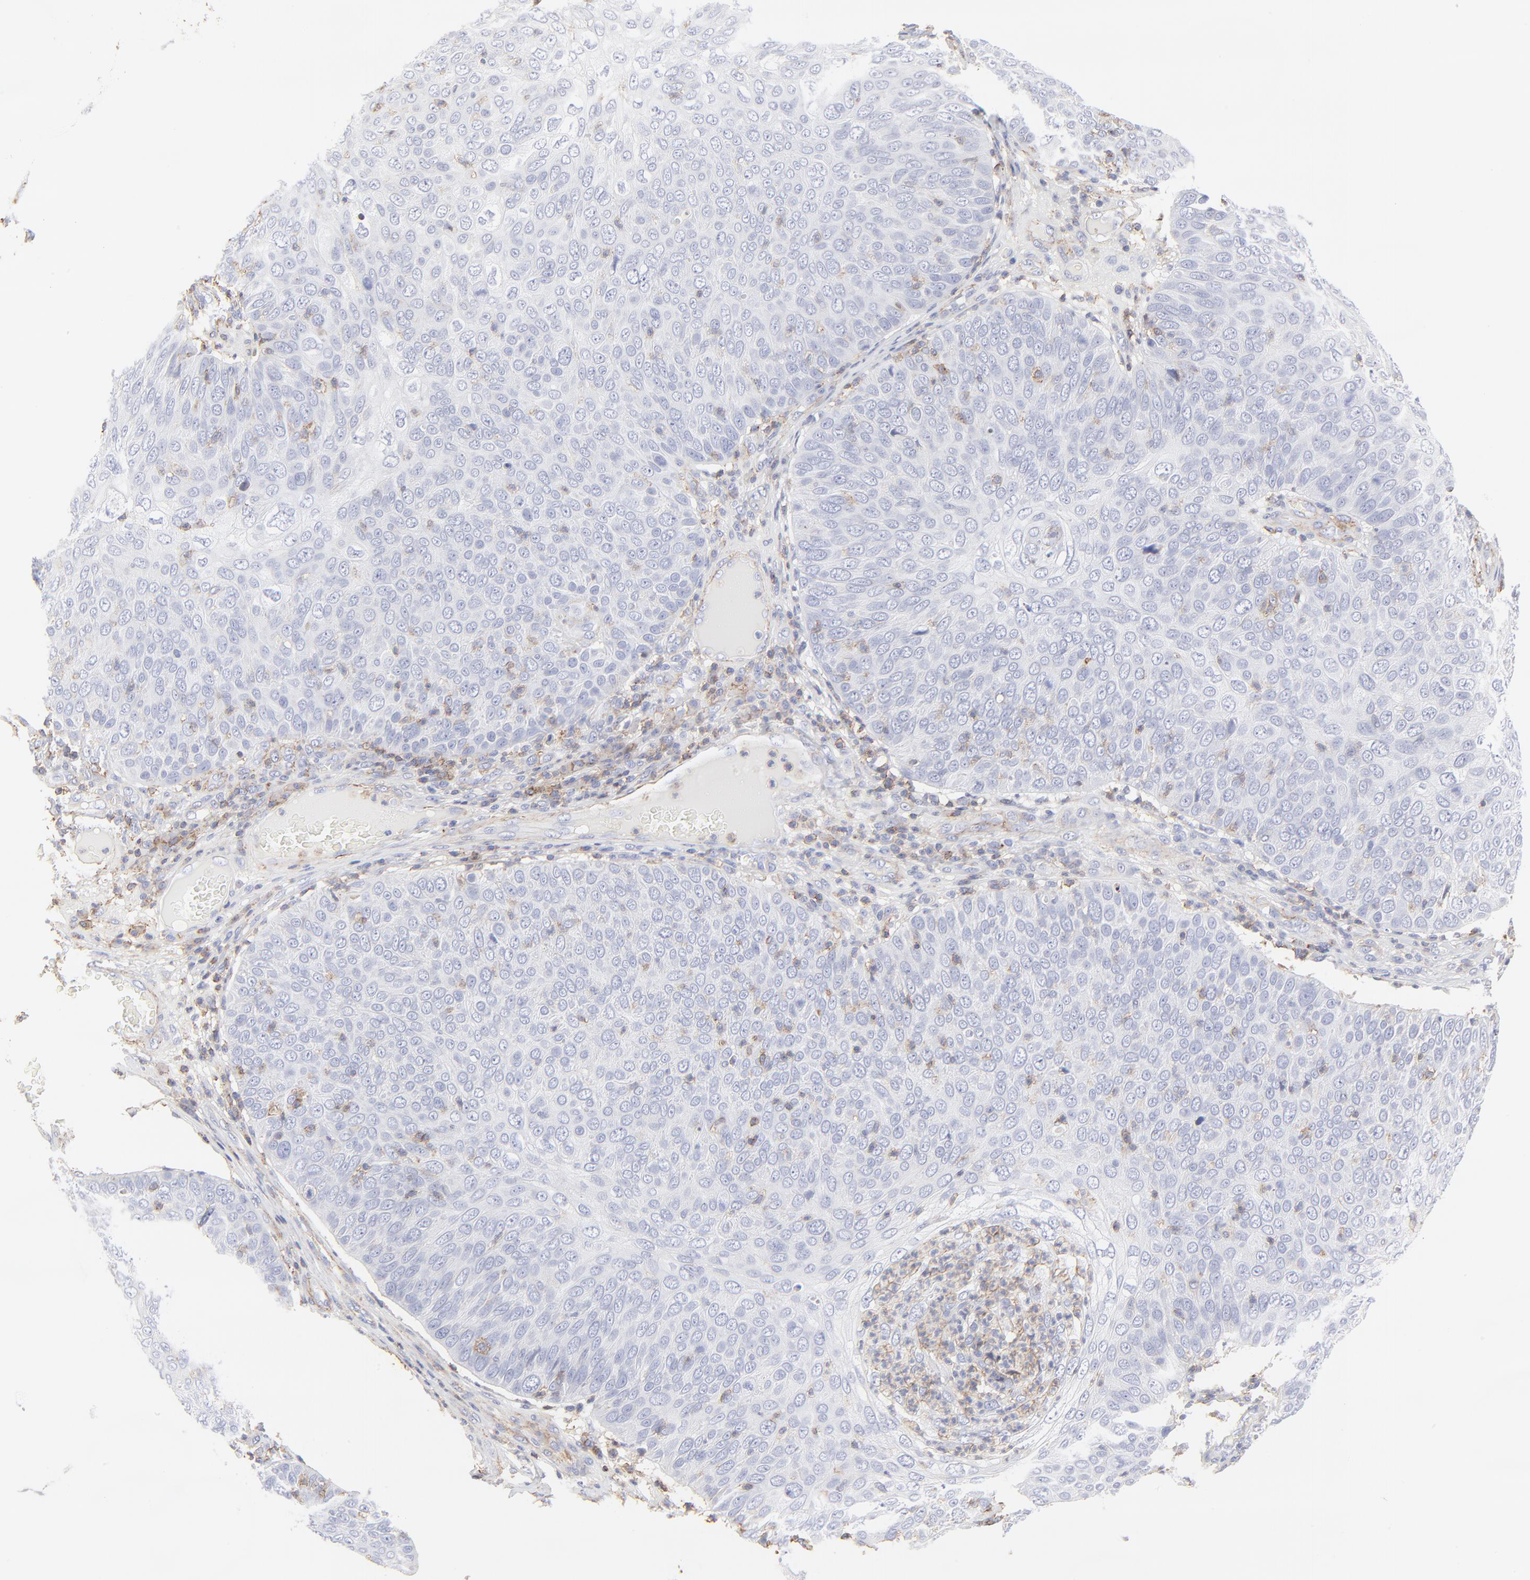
{"staining": {"intensity": "negative", "quantity": "none", "location": "none"}, "tissue": "skin cancer", "cell_type": "Tumor cells", "image_type": "cancer", "snomed": [{"axis": "morphology", "description": "Squamous cell carcinoma, NOS"}, {"axis": "topography", "description": "Skin"}], "caption": "The micrograph reveals no significant positivity in tumor cells of squamous cell carcinoma (skin).", "gene": "ANXA6", "patient": {"sex": "male", "age": 87}}